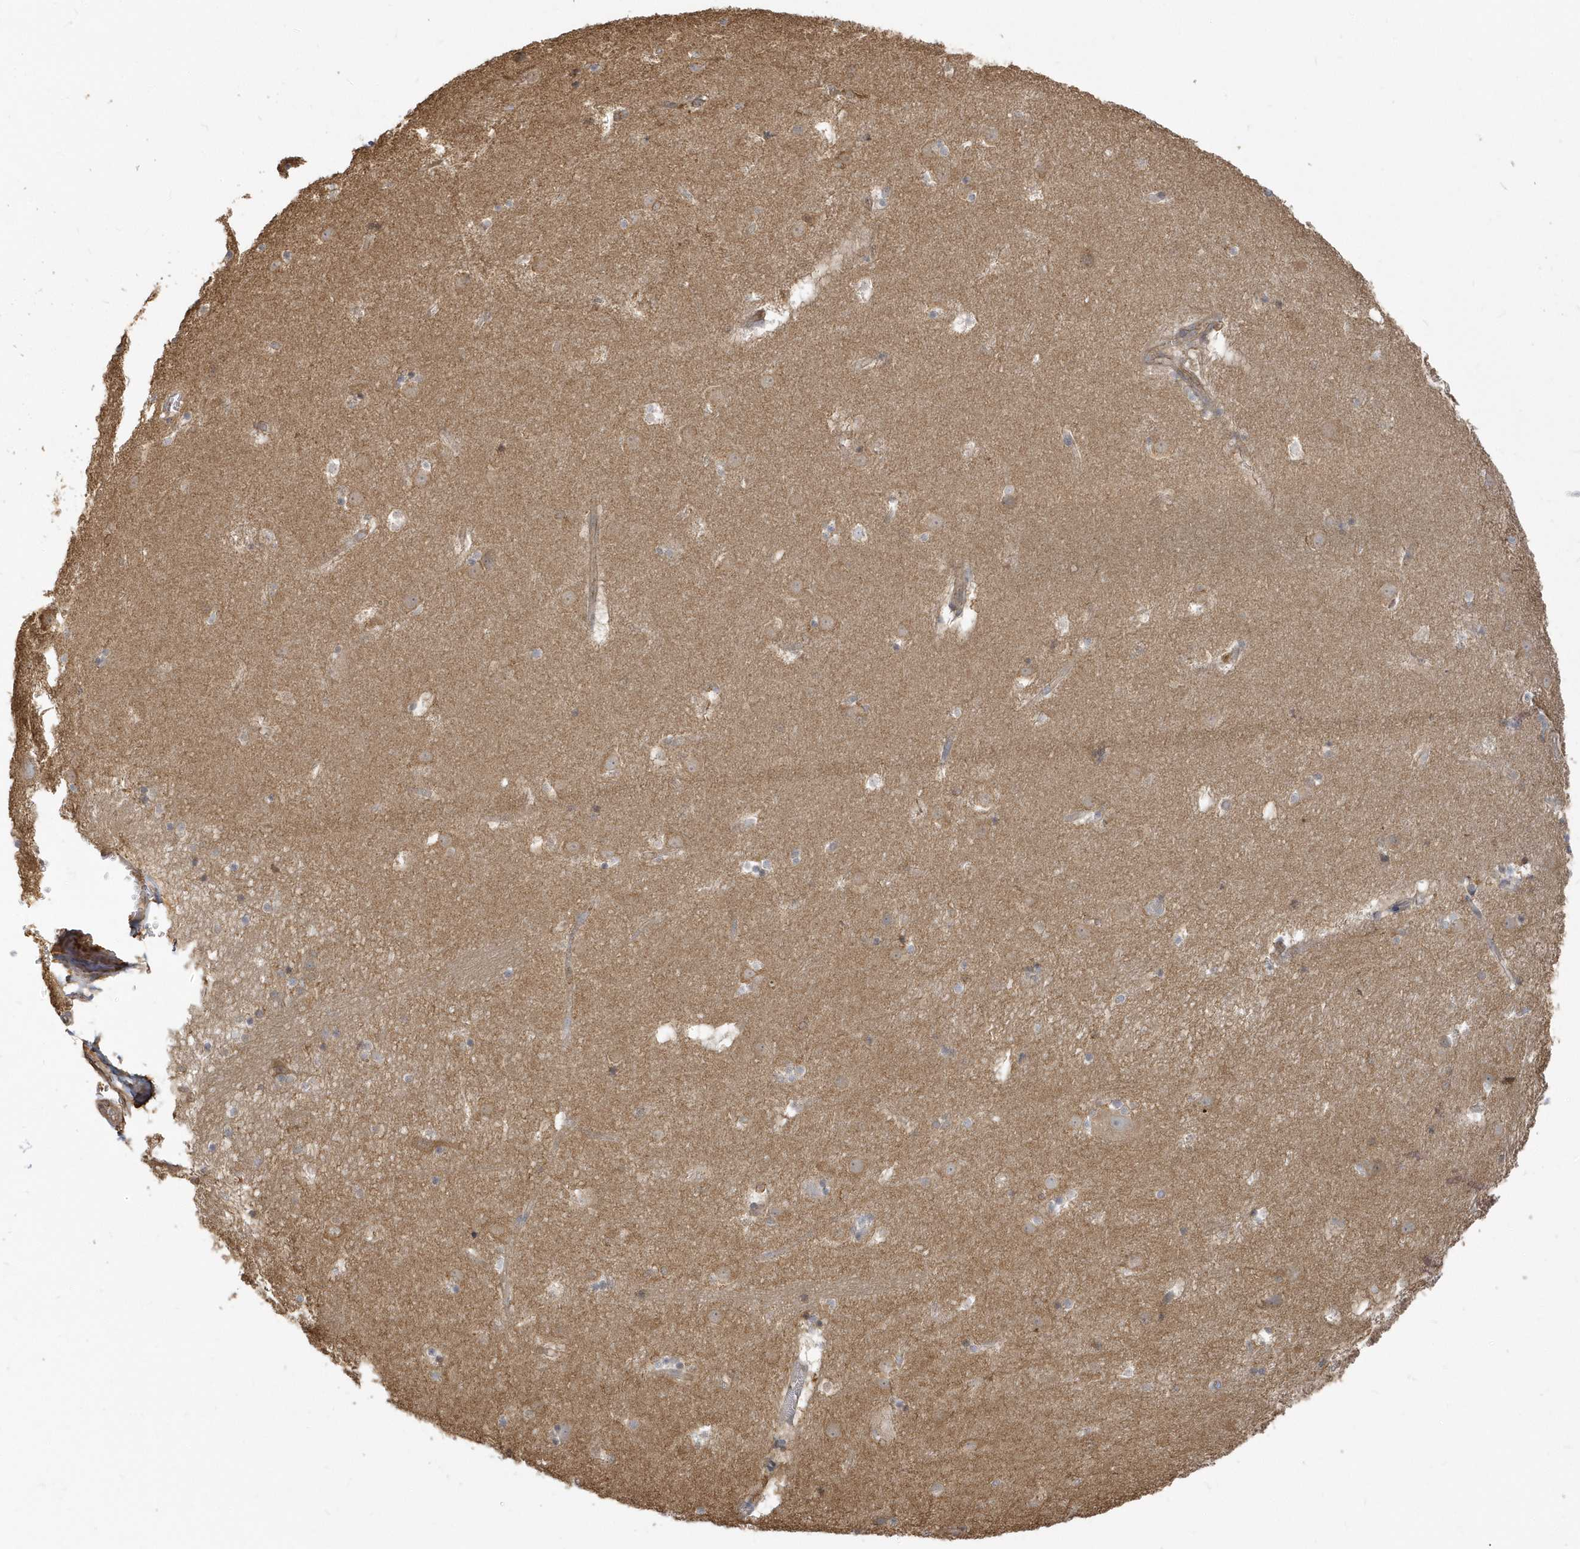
{"staining": {"intensity": "weak", "quantity": "25%-75%", "location": "cytoplasmic/membranous"}, "tissue": "caudate", "cell_type": "Glial cells", "image_type": "normal", "snomed": [{"axis": "morphology", "description": "Normal tissue, NOS"}, {"axis": "topography", "description": "Lateral ventricle wall"}], "caption": "Weak cytoplasmic/membranous staining is appreciated in about 25%-75% of glial cells in benign caudate.", "gene": "ZBTB8A", "patient": {"sex": "male", "age": 45}}